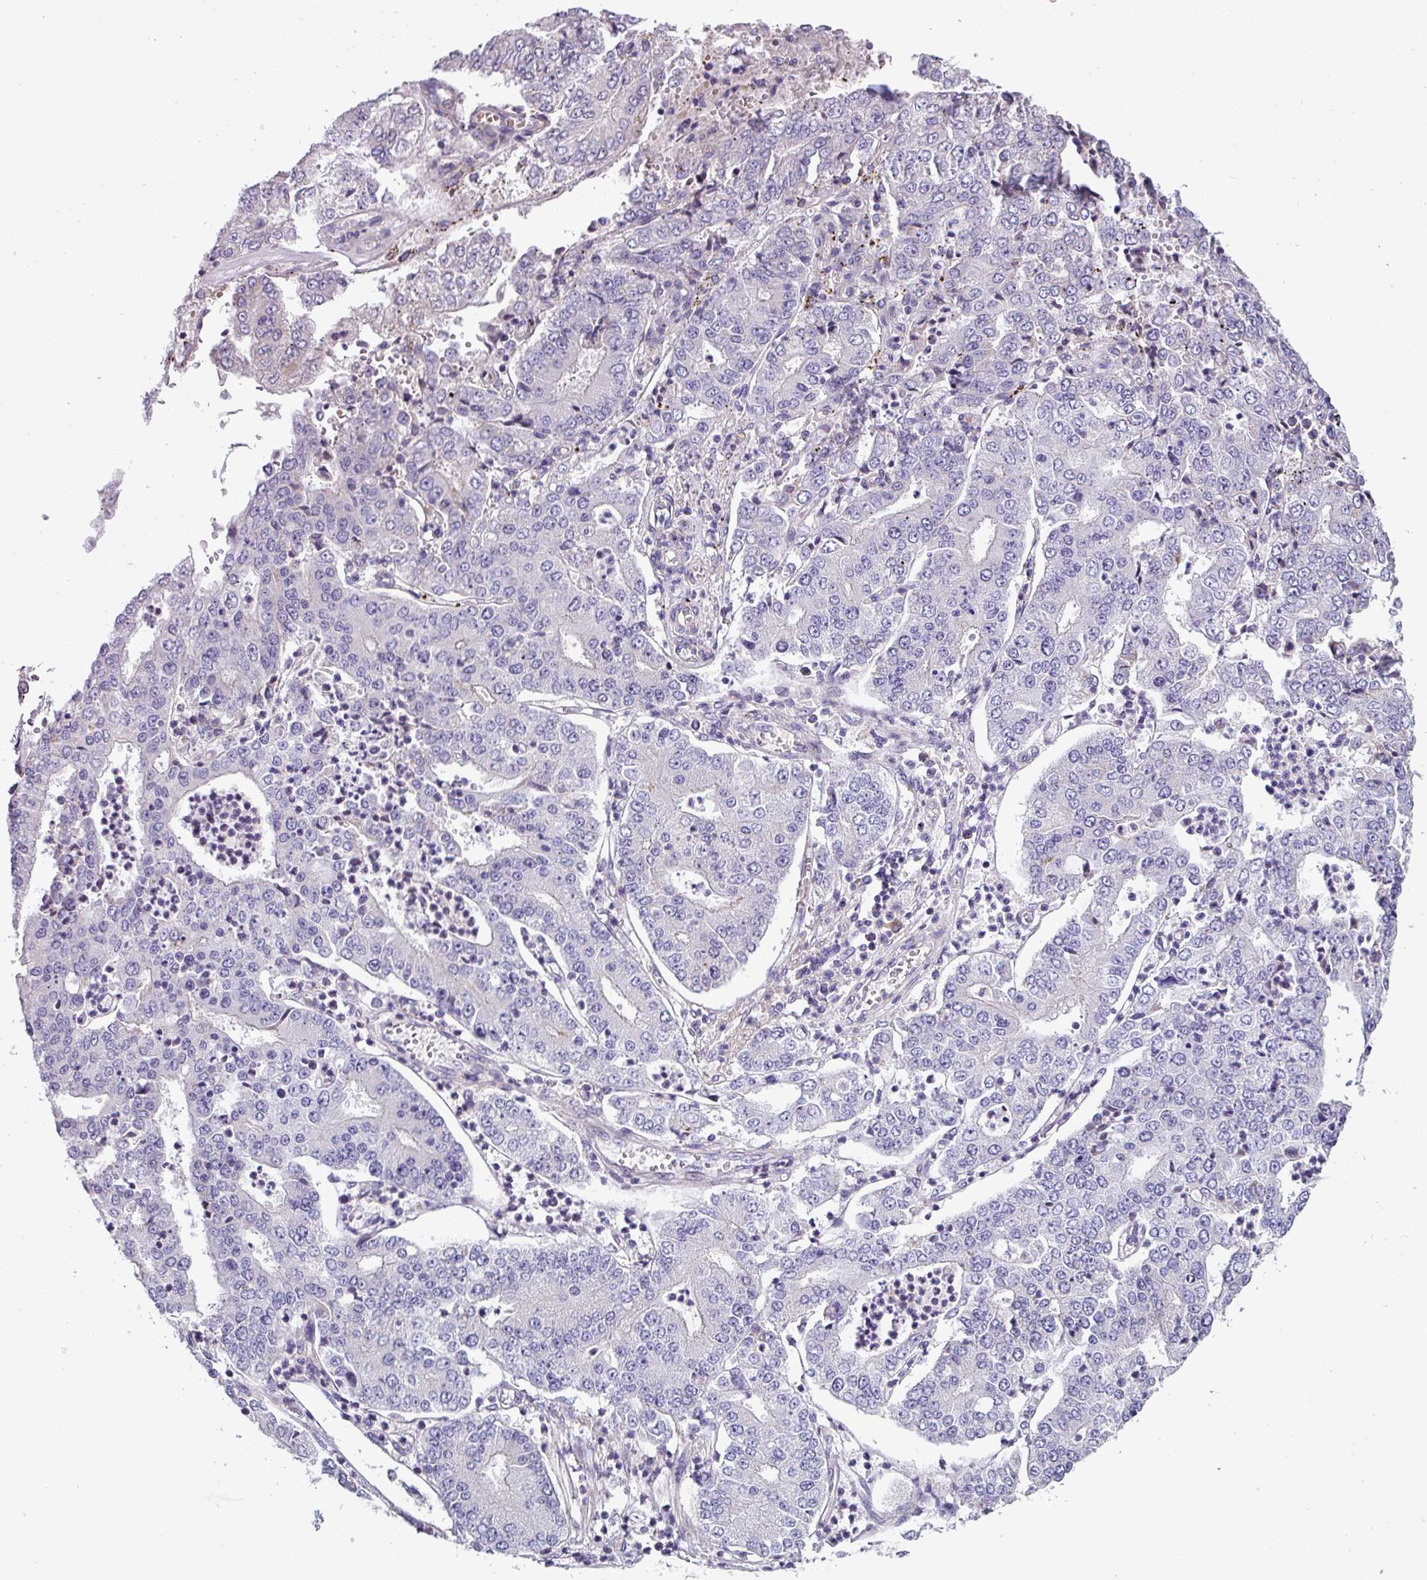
{"staining": {"intensity": "negative", "quantity": "none", "location": "none"}, "tissue": "stomach cancer", "cell_type": "Tumor cells", "image_type": "cancer", "snomed": [{"axis": "morphology", "description": "Adenocarcinoma, NOS"}, {"axis": "topography", "description": "Stomach"}], "caption": "There is no significant positivity in tumor cells of stomach adenocarcinoma.", "gene": "TMEM132A", "patient": {"sex": "male", "age": 76}}